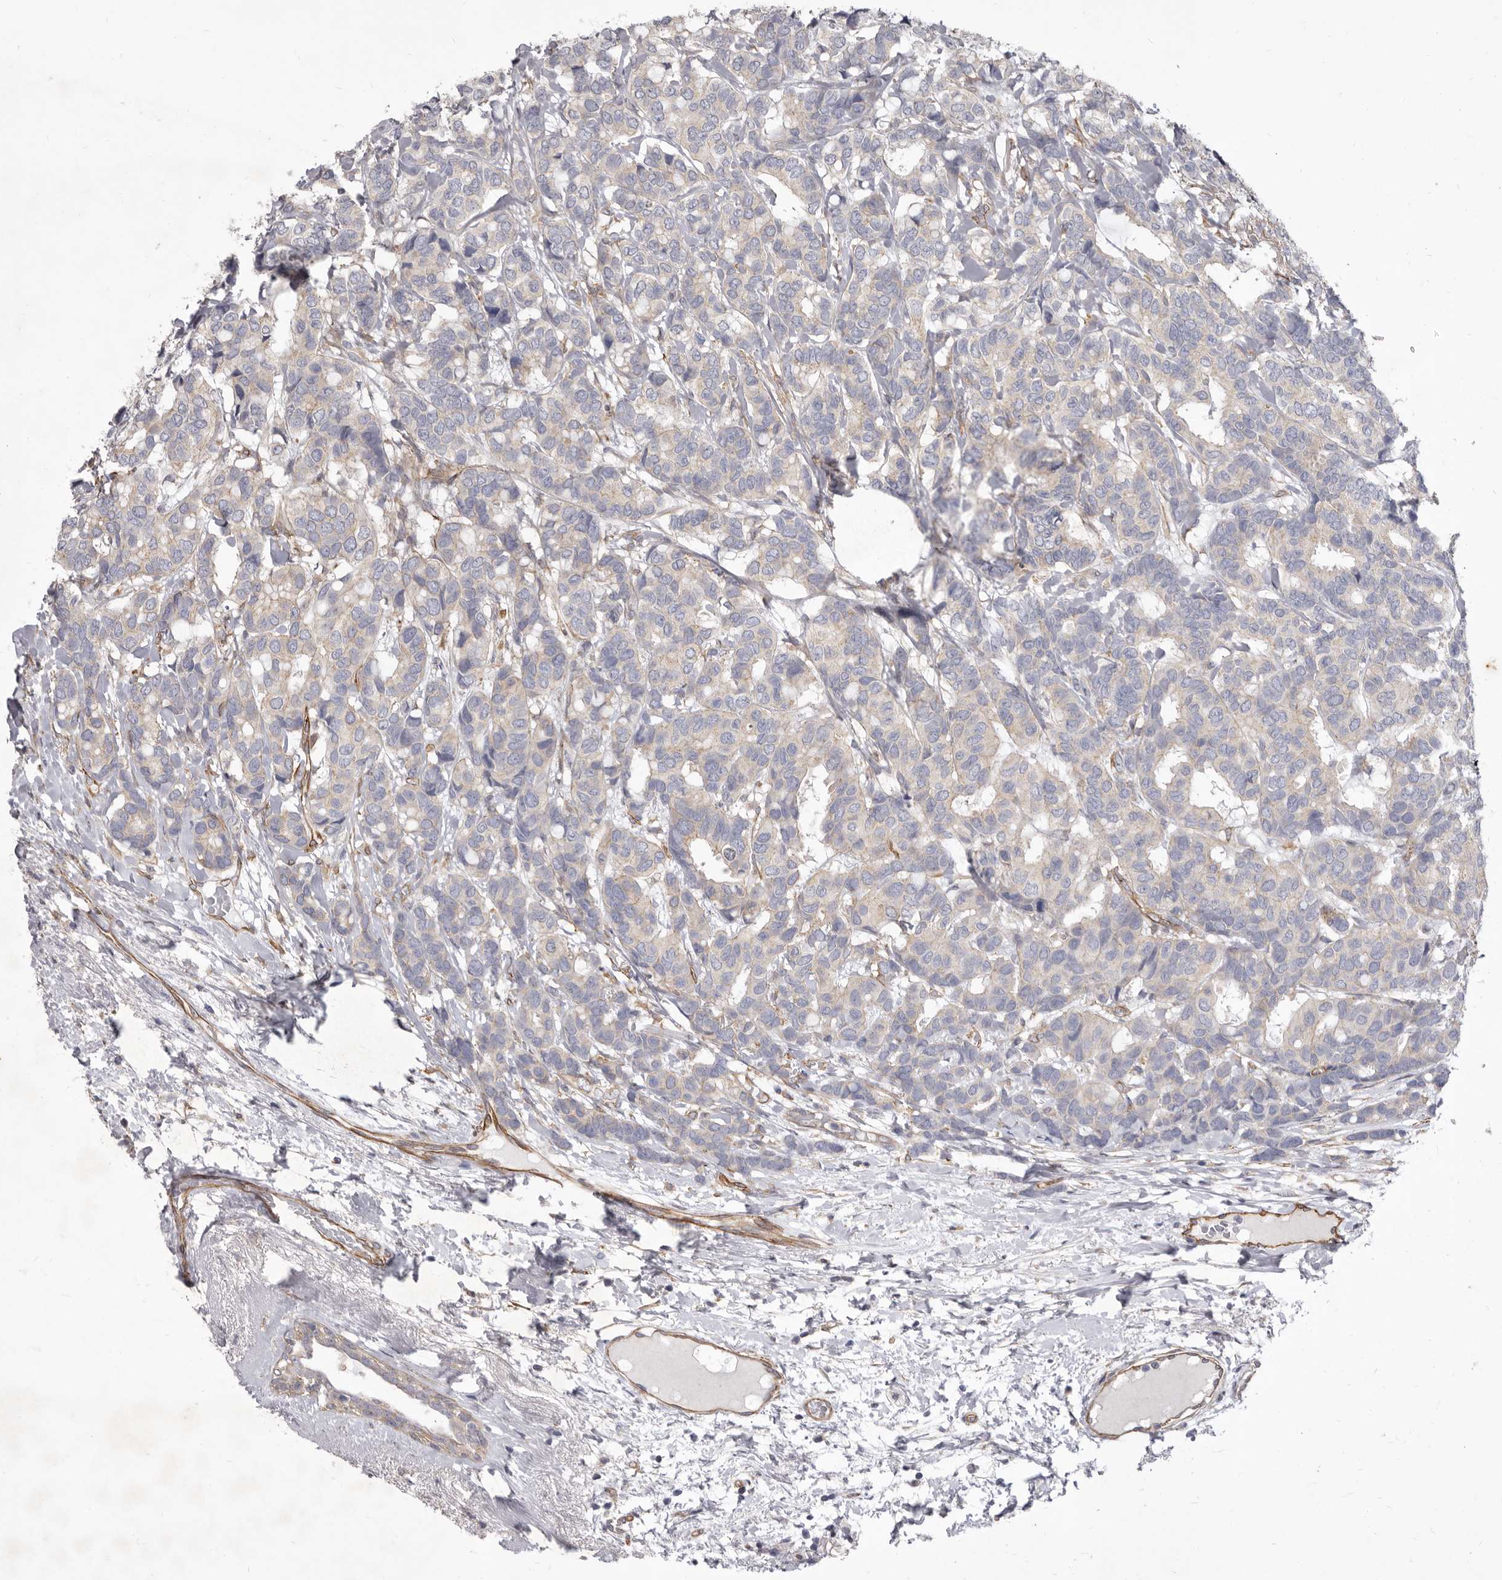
{"staining": {"intensity": "negative", "quantity": "none", "location": "none"}, "tissue": "breast cancer", "cell_type": "Tumor cells", "image_type": "cancer", "snomed": [{"axis": "morphology", "description": "Duct carcinoma"}, {"axis": "topography", "description": "Breast"}], "caption": "The histopathology image shows no staining of tumor cells in breast cancer (intraductal carcinoma).", "gene": "P2RX6", "patient": {"sex": "female", "age": 87}}